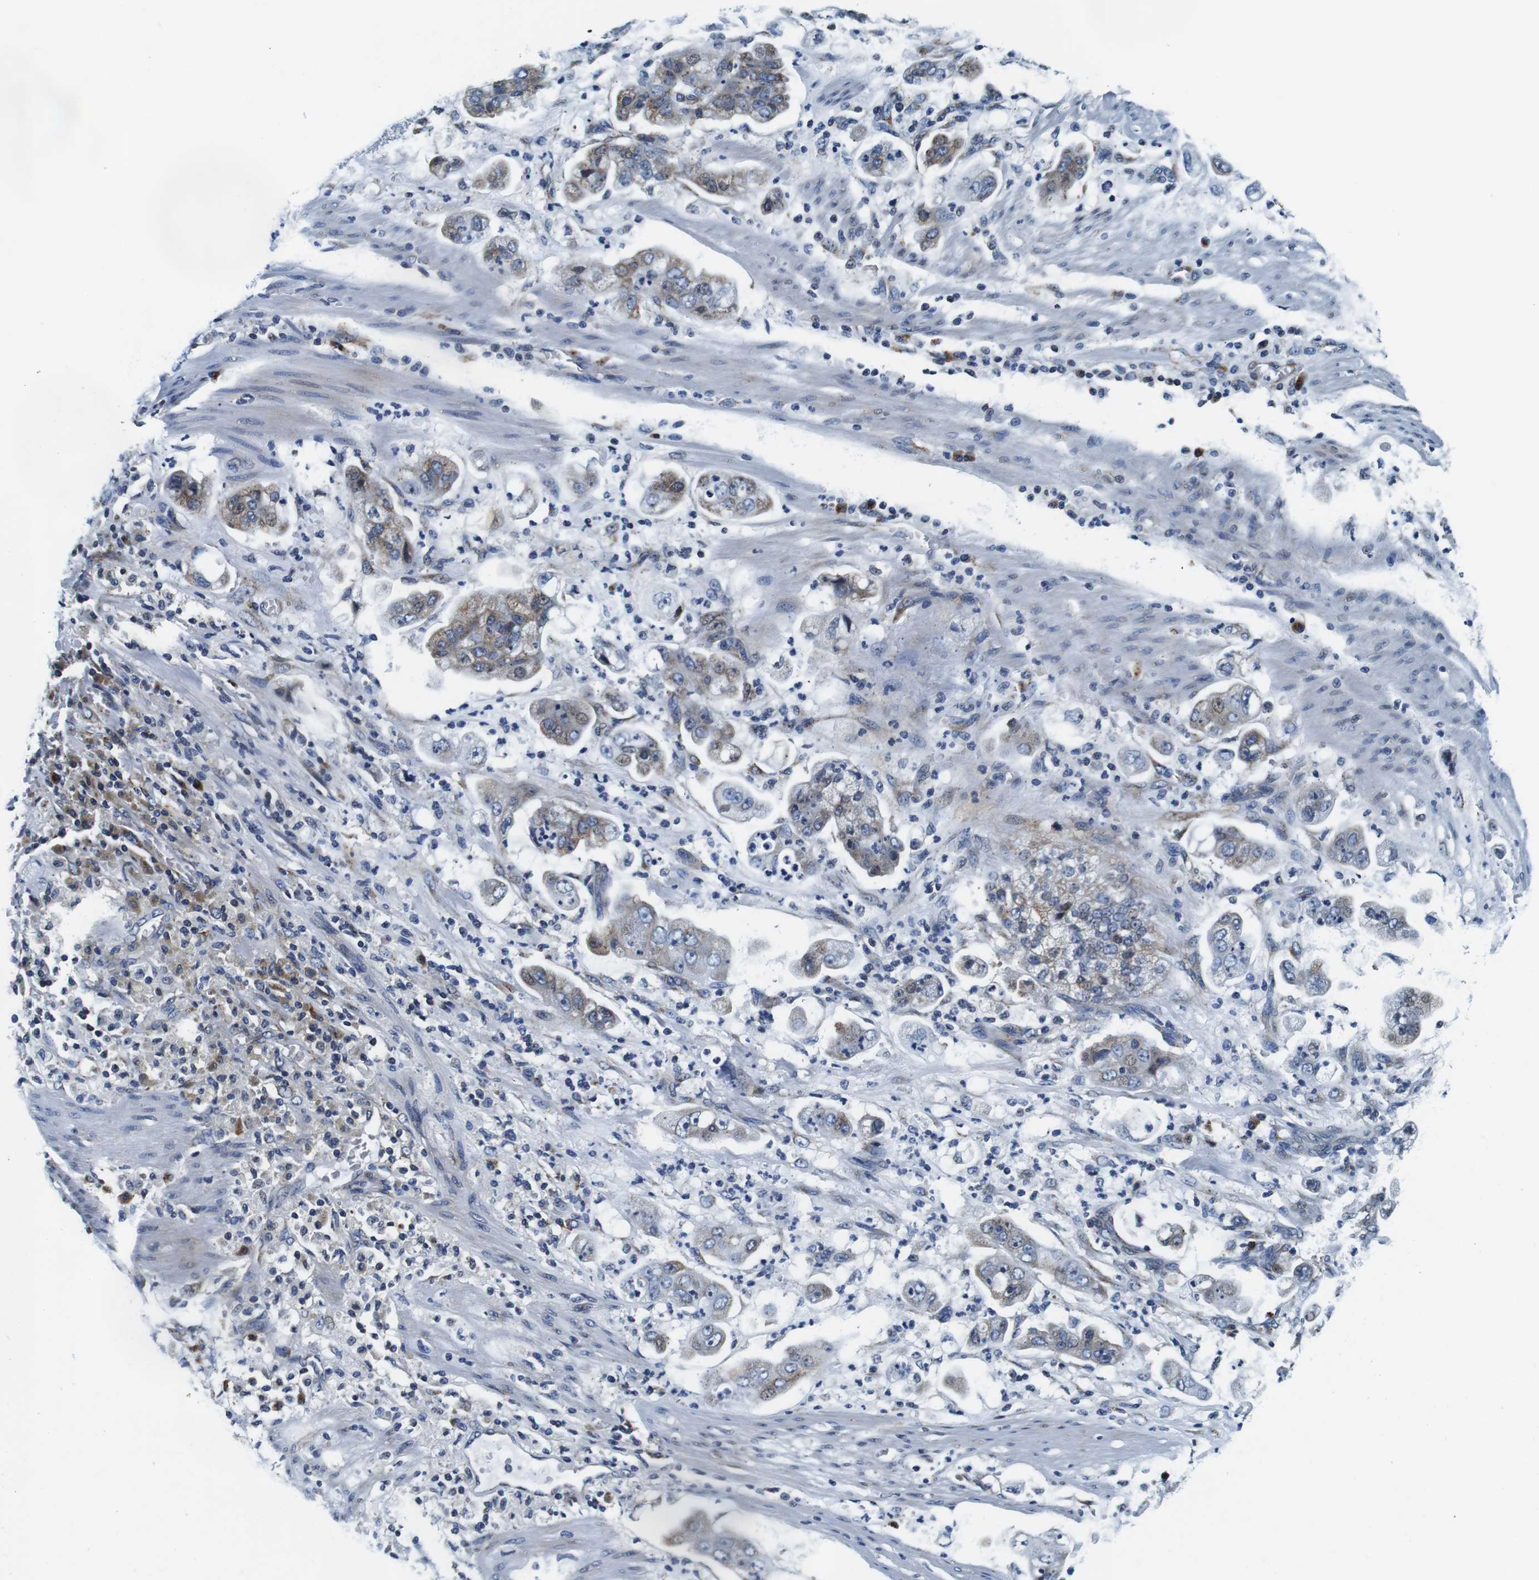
{"staining": {"intensity": "moderate", "quantity": ">75%", "location": "cytoplasmic/membranous"}, "tissue": "stomach cancer", "cell_type": "Tumor cells", "image_type": "cancer", "snomed": [{"axis": "morphology", "description": "Adenocarcinoma, NOS"}, {"axis": "topography", "description": "Stomach"}], "caption": "Protein expression analysis of stomach adenocarcinoma exhibits moderate cytoplasmic/membranous positivity in about >75% of tumor cells.", "gene": "FAR2", "patient": {"sex": "male", "age": 62}}